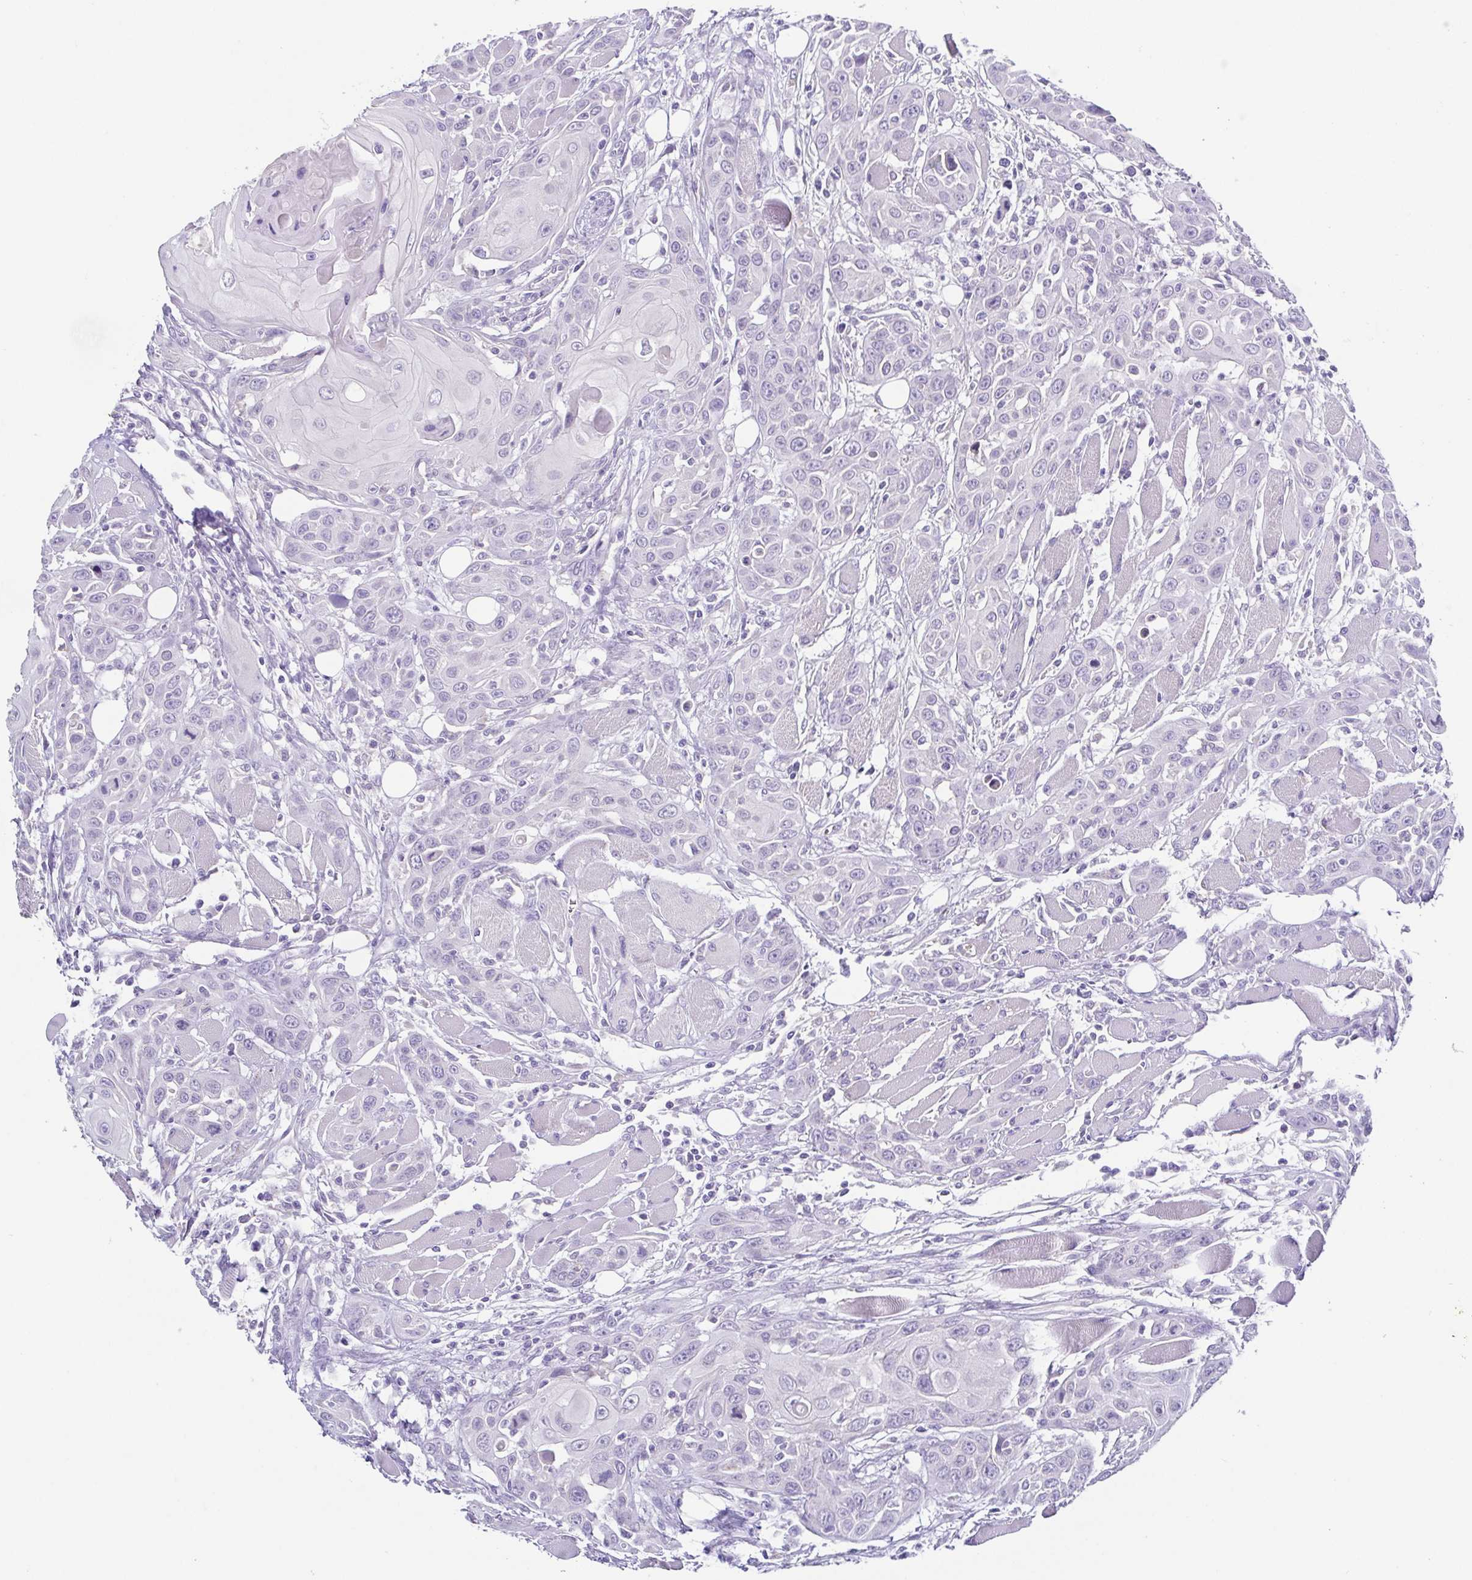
{"staining": {"intensity": "negative", "quantity": "none", "location": "none"}, "tissue": "head and neck cancer", "cell_type": "Tumor cells", "image_type": "cancer", "snomed": [{"axis": "morphology", "description": "Squamous cell carcinoma, NOS"}, {"axis": "topography", "description": "Head-Neck"}], "caption": "This photomicrograph is of head and neck cancer (squamous cell carcinoma) stained with immunohistochemistry to label a protein in brown with the nuclei are counter-stained blue. There is no positivity in tumor cells.", "gene": "RDH11", "patient": {"sex": "female", "age": 80}}